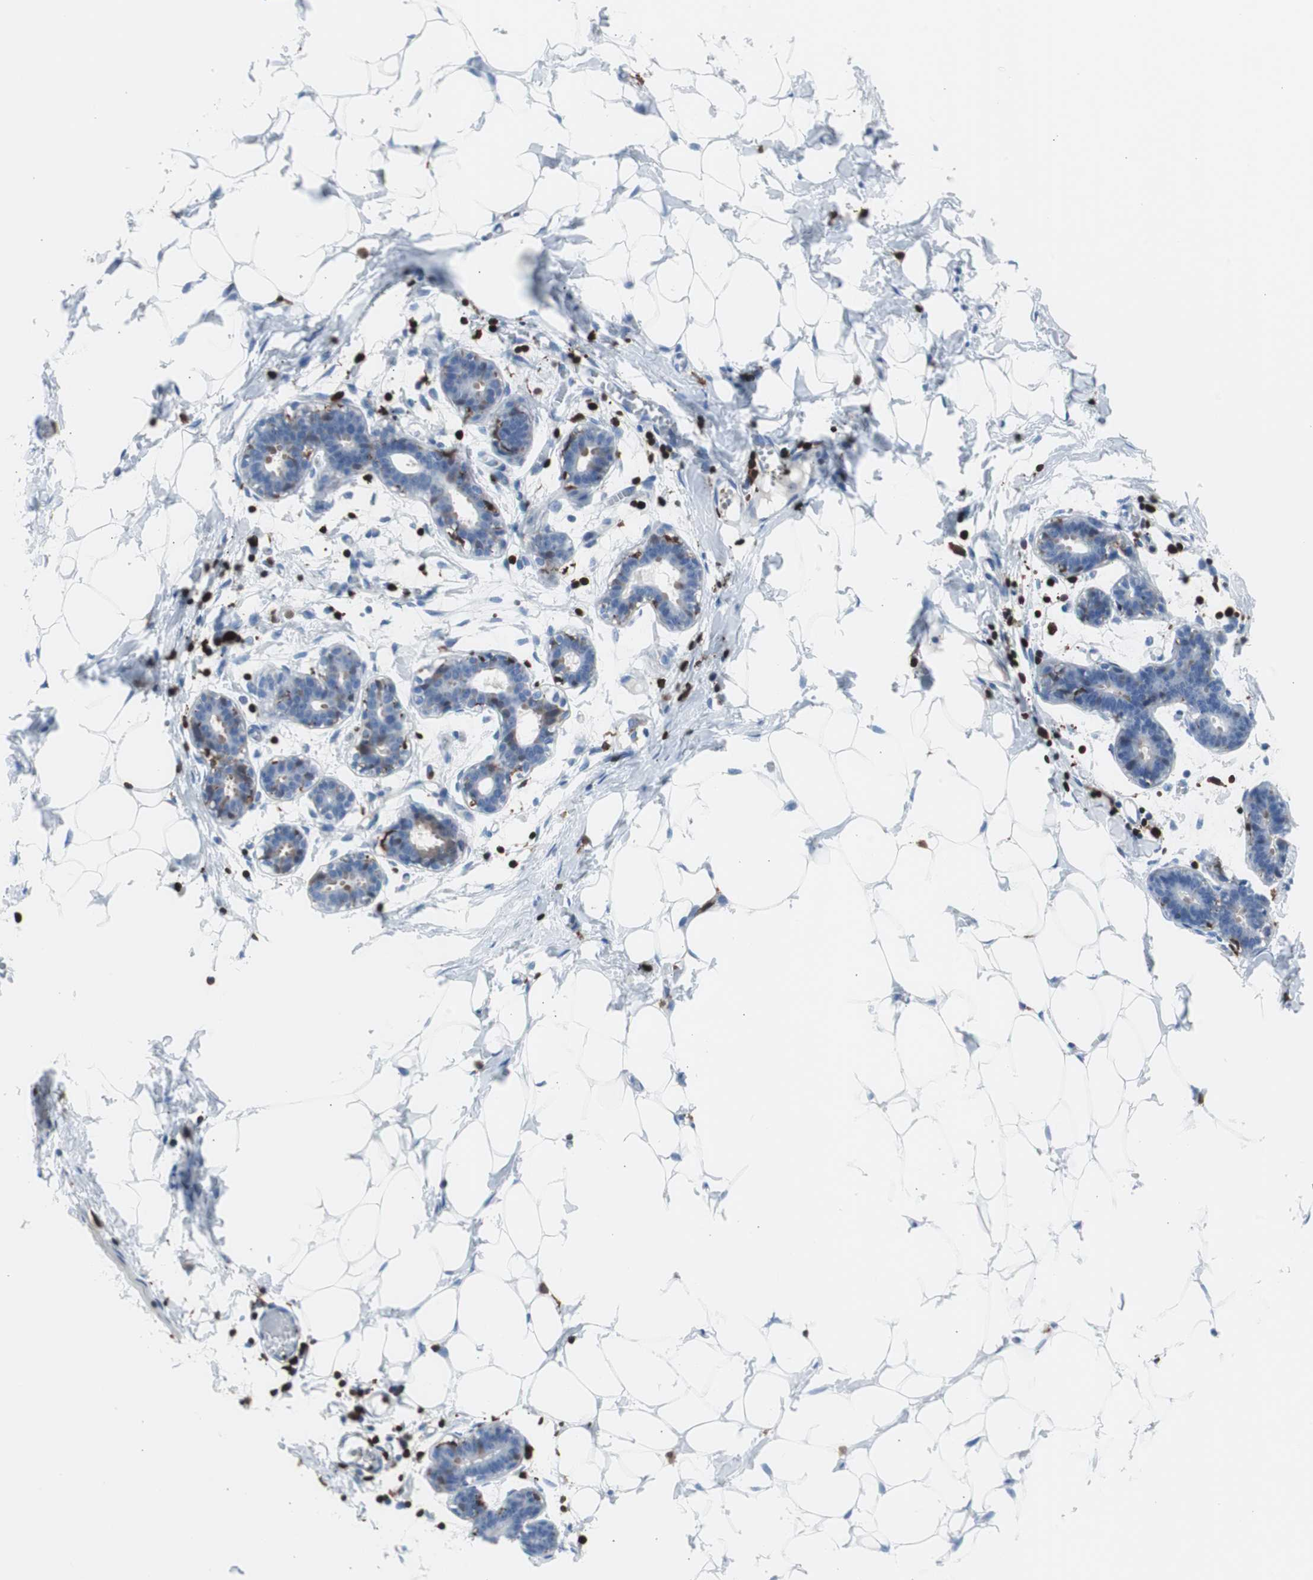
{"staining": {"intensity": "negative", "quantity": "none", "location": "none"}, "tissue": "breast", "cell_type": "Adipocytes", "image_type": "normal", "snomed": [{"axis": "morphology", "description": "Normal tissue, NOS"}, {"axis": "topography", "description": "Breast"}], "caption": "This is an immunohistochemistry (IHC) photomicrograph of normal breast. There is no expression in adipocytes.", "gene": "SYK", "patient": {"sex": "female", "age": 27}}